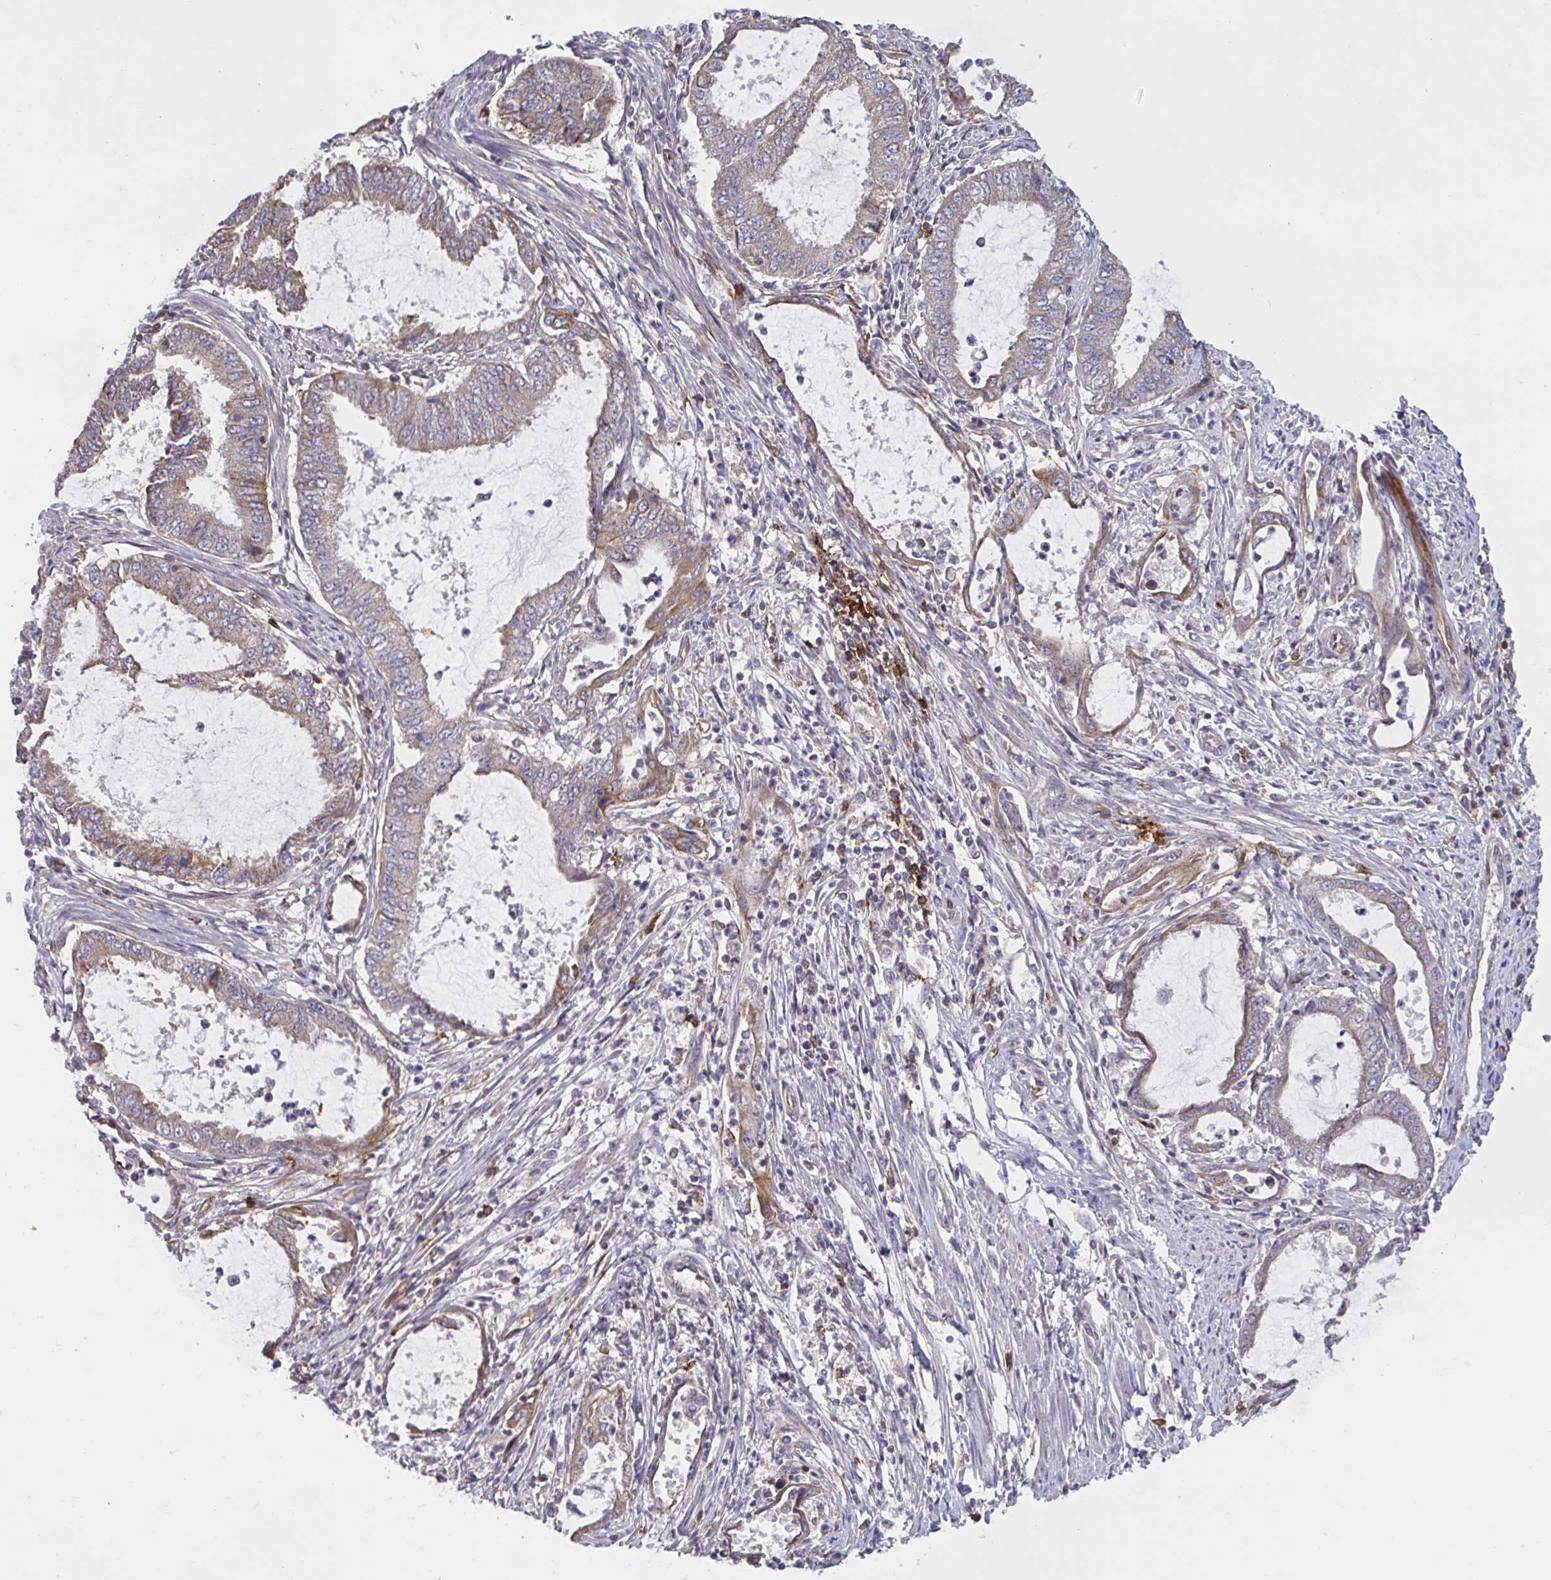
{"staining": {"intensity": "weak", "quantity": "<25%", "location": "cytoplasmic/membranous"}, "tissue": "endometrial cancer", "cell_type": "Tumor cells", "image_type": "cancer", "snomed": [{"axis": "morphology", "description": "Adenocarcinoma, NOS"}, {"axis": "topography", "description": "Endometrium"}], "caption": "The micrograph demonstrates no significant staining in tumor cells of endometrial cancer.", "gene": "CD1E", "patient": {"sex": "female", "age": 51}}